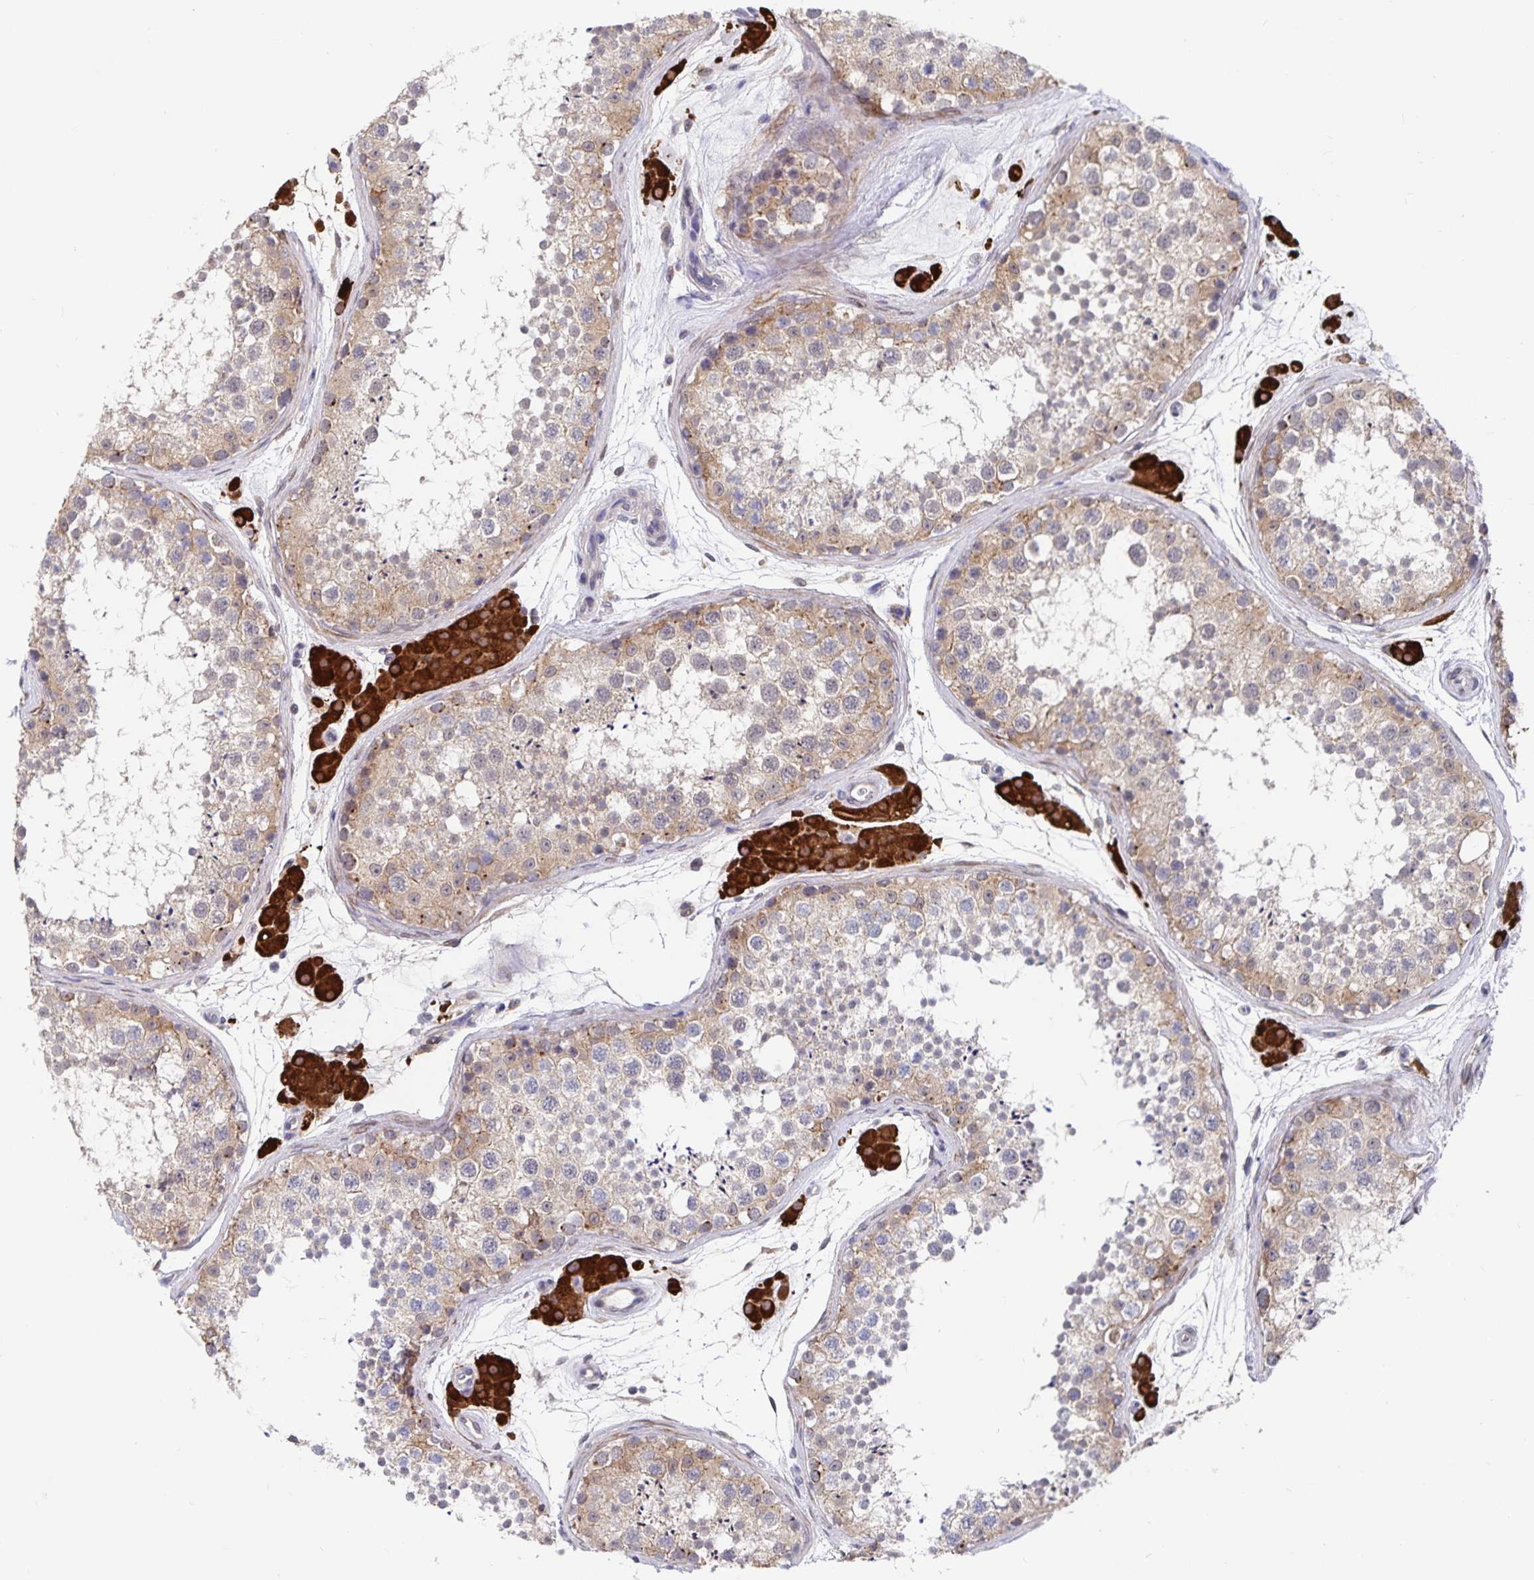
{"staining": {"intensity": "weak", "quantity": "25%-75%", "location": "cytoplasmic/membranous"}, "tissue": "testis", "cell_type": "Cells in seminiferous ducts", "image_type": "normal", "snomed": [{"axis": "morphology", "description": "Normal tissue, NOS"}, {"axis": "topography", "description": "Testis"}], "caption": "The micrograph exhibits staining of normal testis, revealing weak cytoplasmic/membranous protein staining (brown color) within cells in seminiferous ducts.", "gene": "ZIK1", "patient": {"sex": "male", "age": 41}}